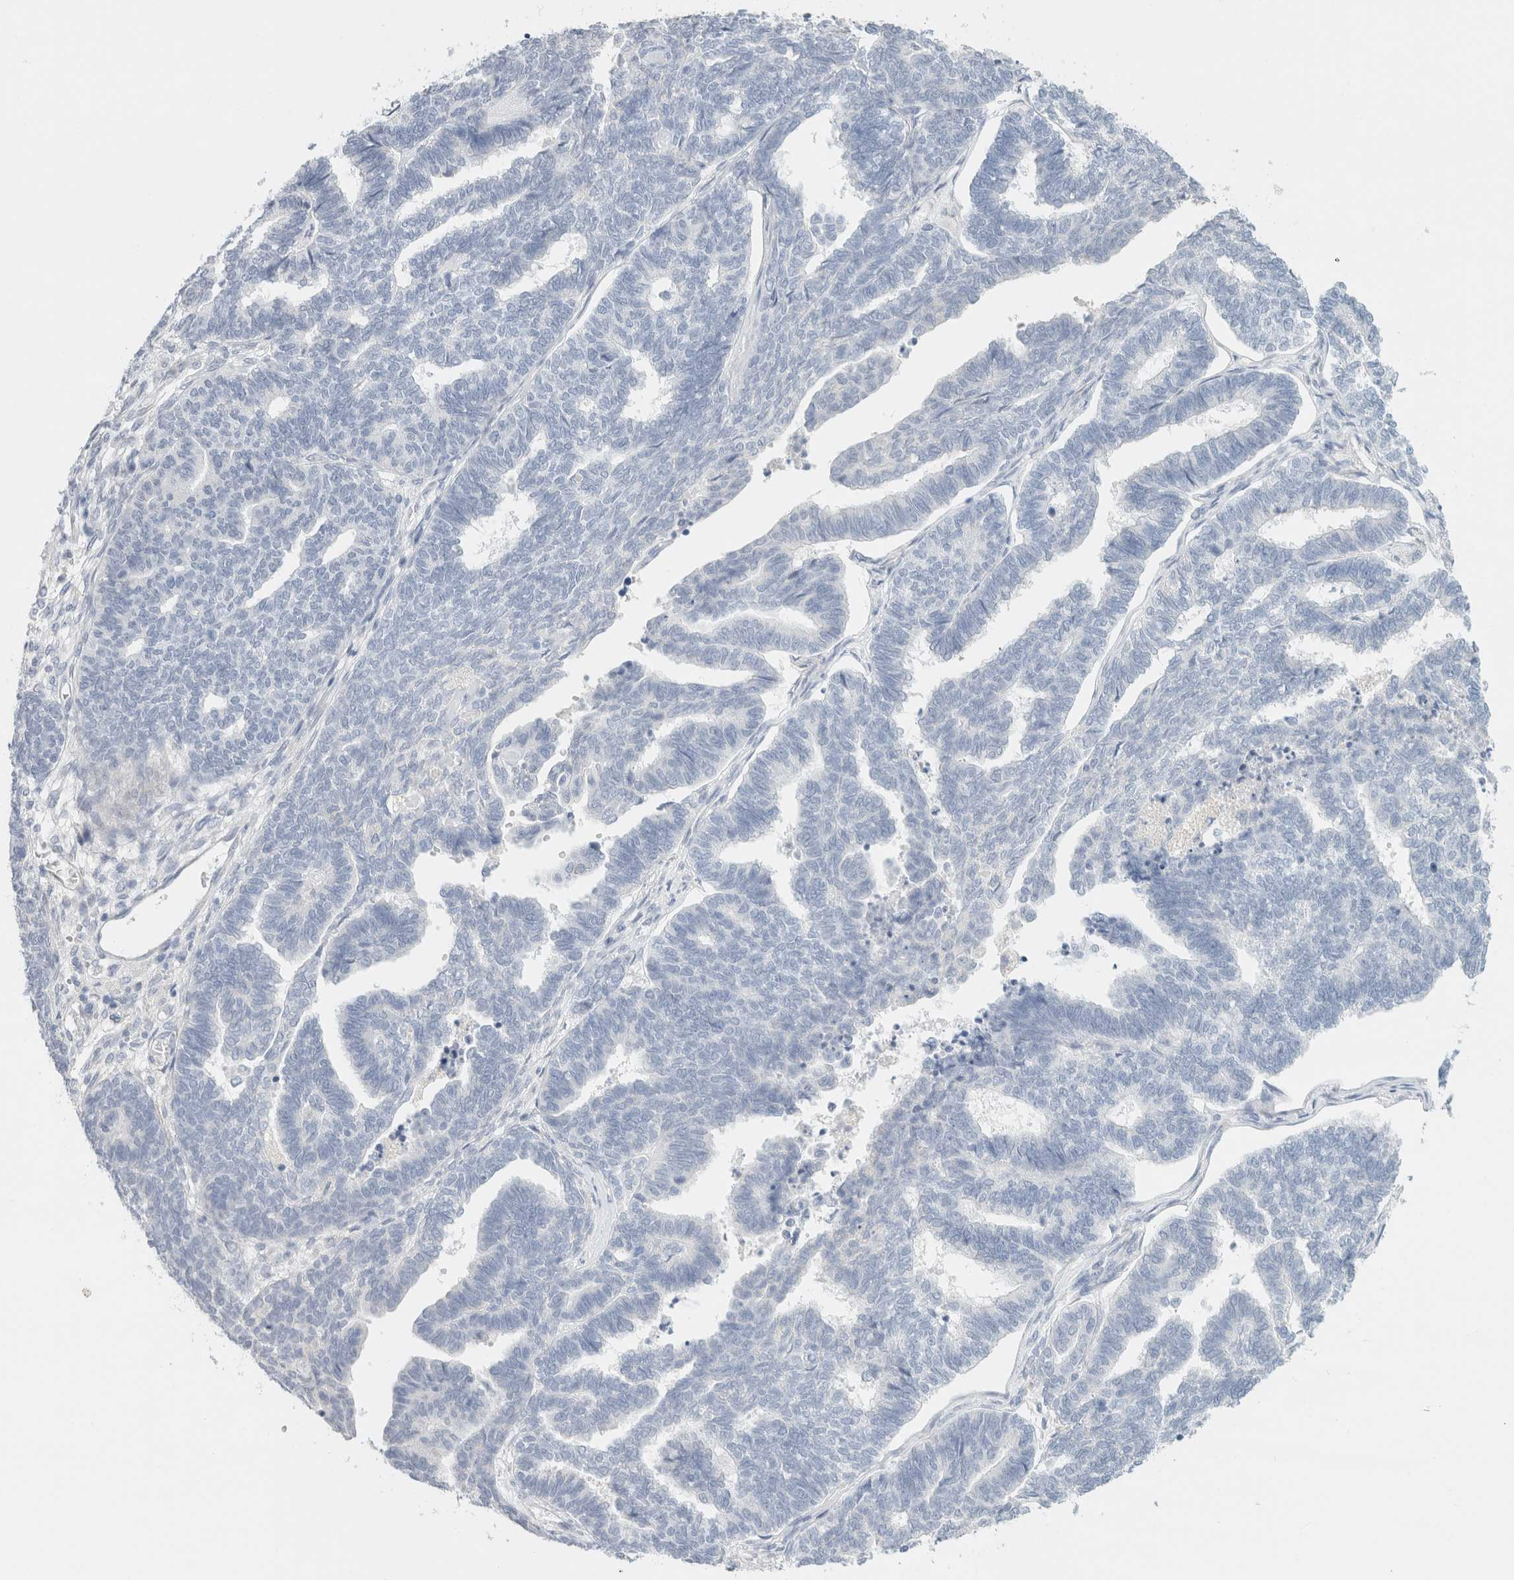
{"staining": {"intensity": "negative", "quantity": "none", "location": "none"}, "tissue": "endometrial cancer", "cell_type": "Tumor cells", "image_type": "cancer", "snomed": [{"axis": "morphology", "description": "Adenocarcinoma, NOS"}, {"axis": "topography", "description": "Endometrium"}], "caption": "An IHC photomicrograph of endometrial cancer is shown. There is no staining in tumor cells of endometrial cancer.", "gene": "NEFM", "patient": {"sex": "female", "age": 70}}